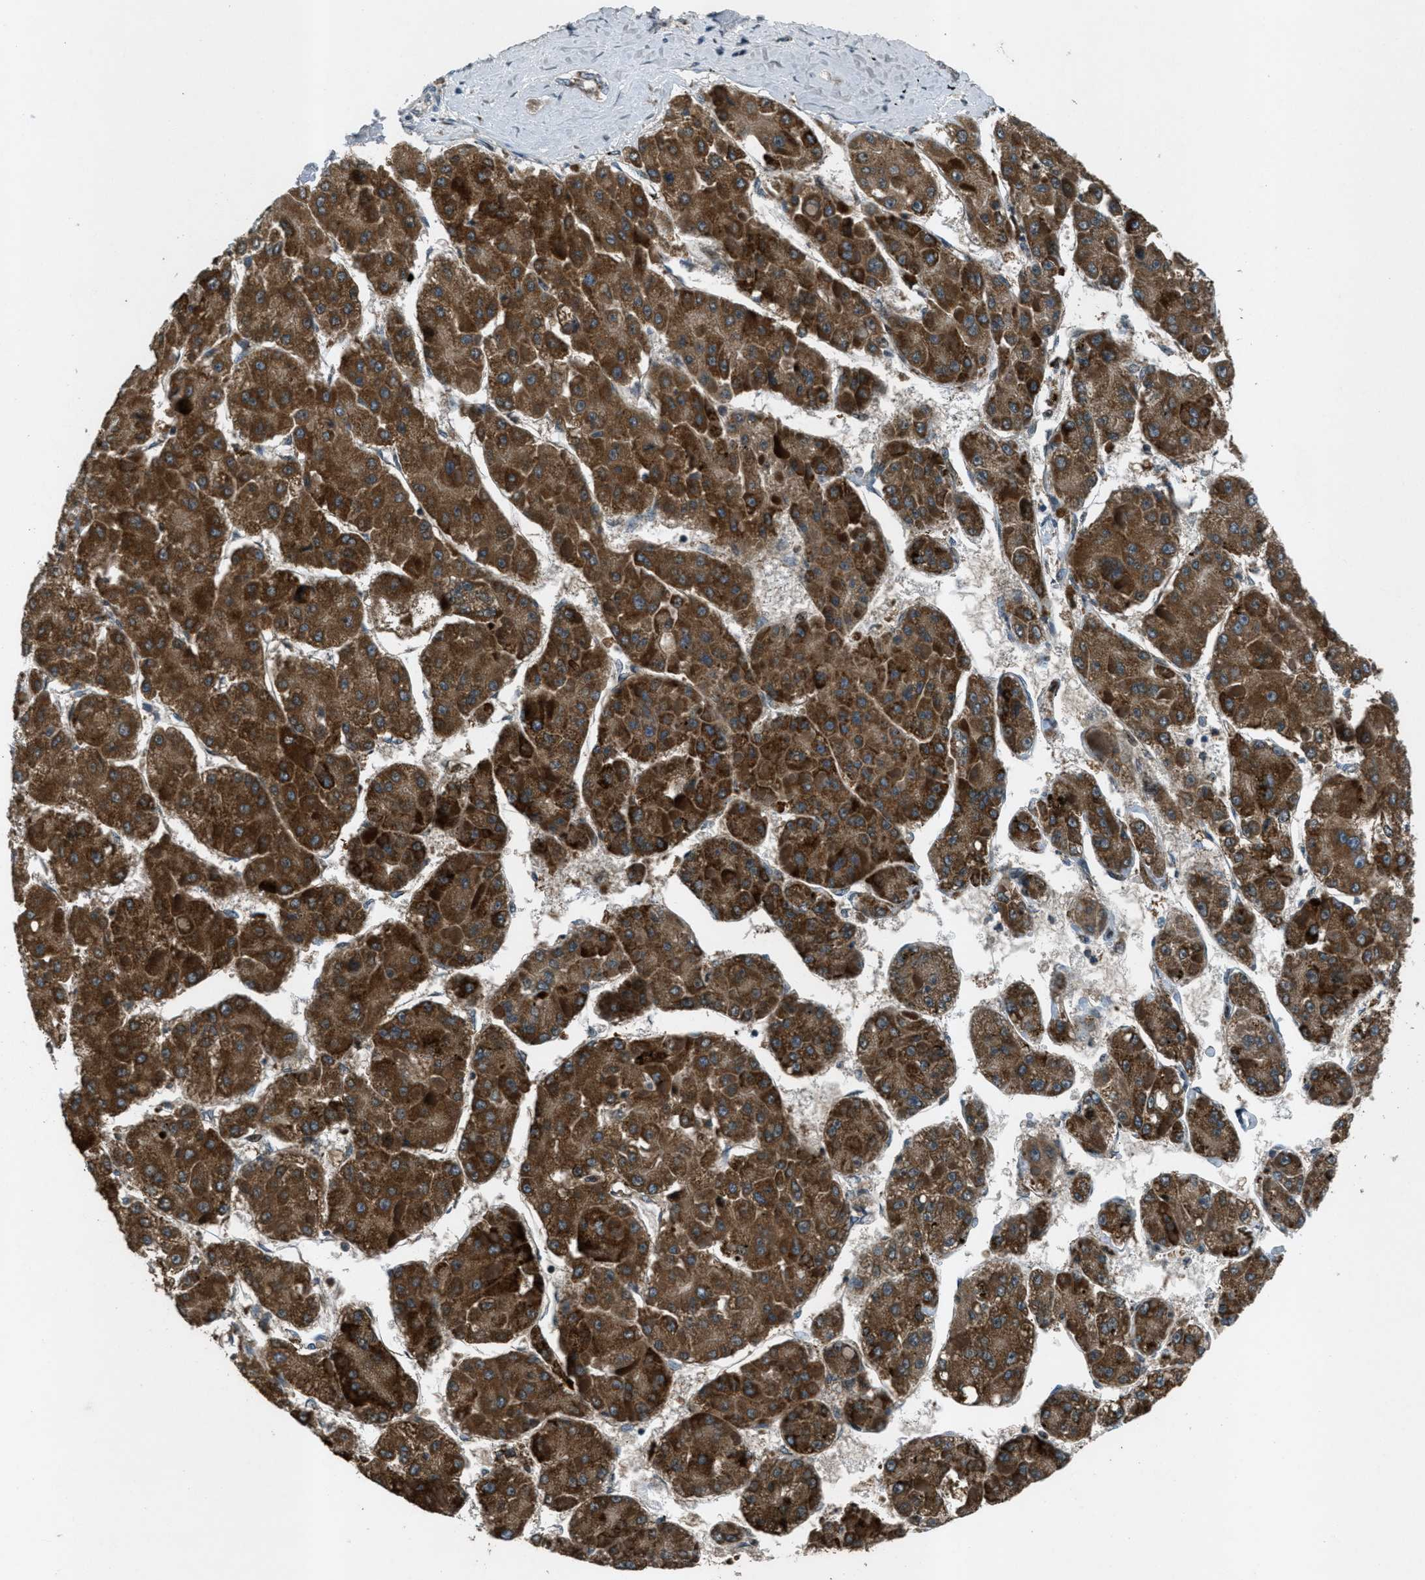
{"staining": {"intensity": "strong", "quantity": ">75%", "location": "cytoplasmic/membranous"}, "tissue": "liver cancer", "cell_type": "Tumor cells", "image_type": "cancer", "snomed": [{"axis": "morphology", "description": "Carcinoma, Hepatocellular, NOS"}, {"axis": "topography", "description": "Liver"}], "caption": "This is a micrograph of immunohistochemistry (IHC) staining of liver cancer (hepatocellular carcinoma), which shows strong expression in the cytoplasmic/membranous of tumor cells.", "gene": "GPC6", "patient": {"sex": "female", "age": 73}}